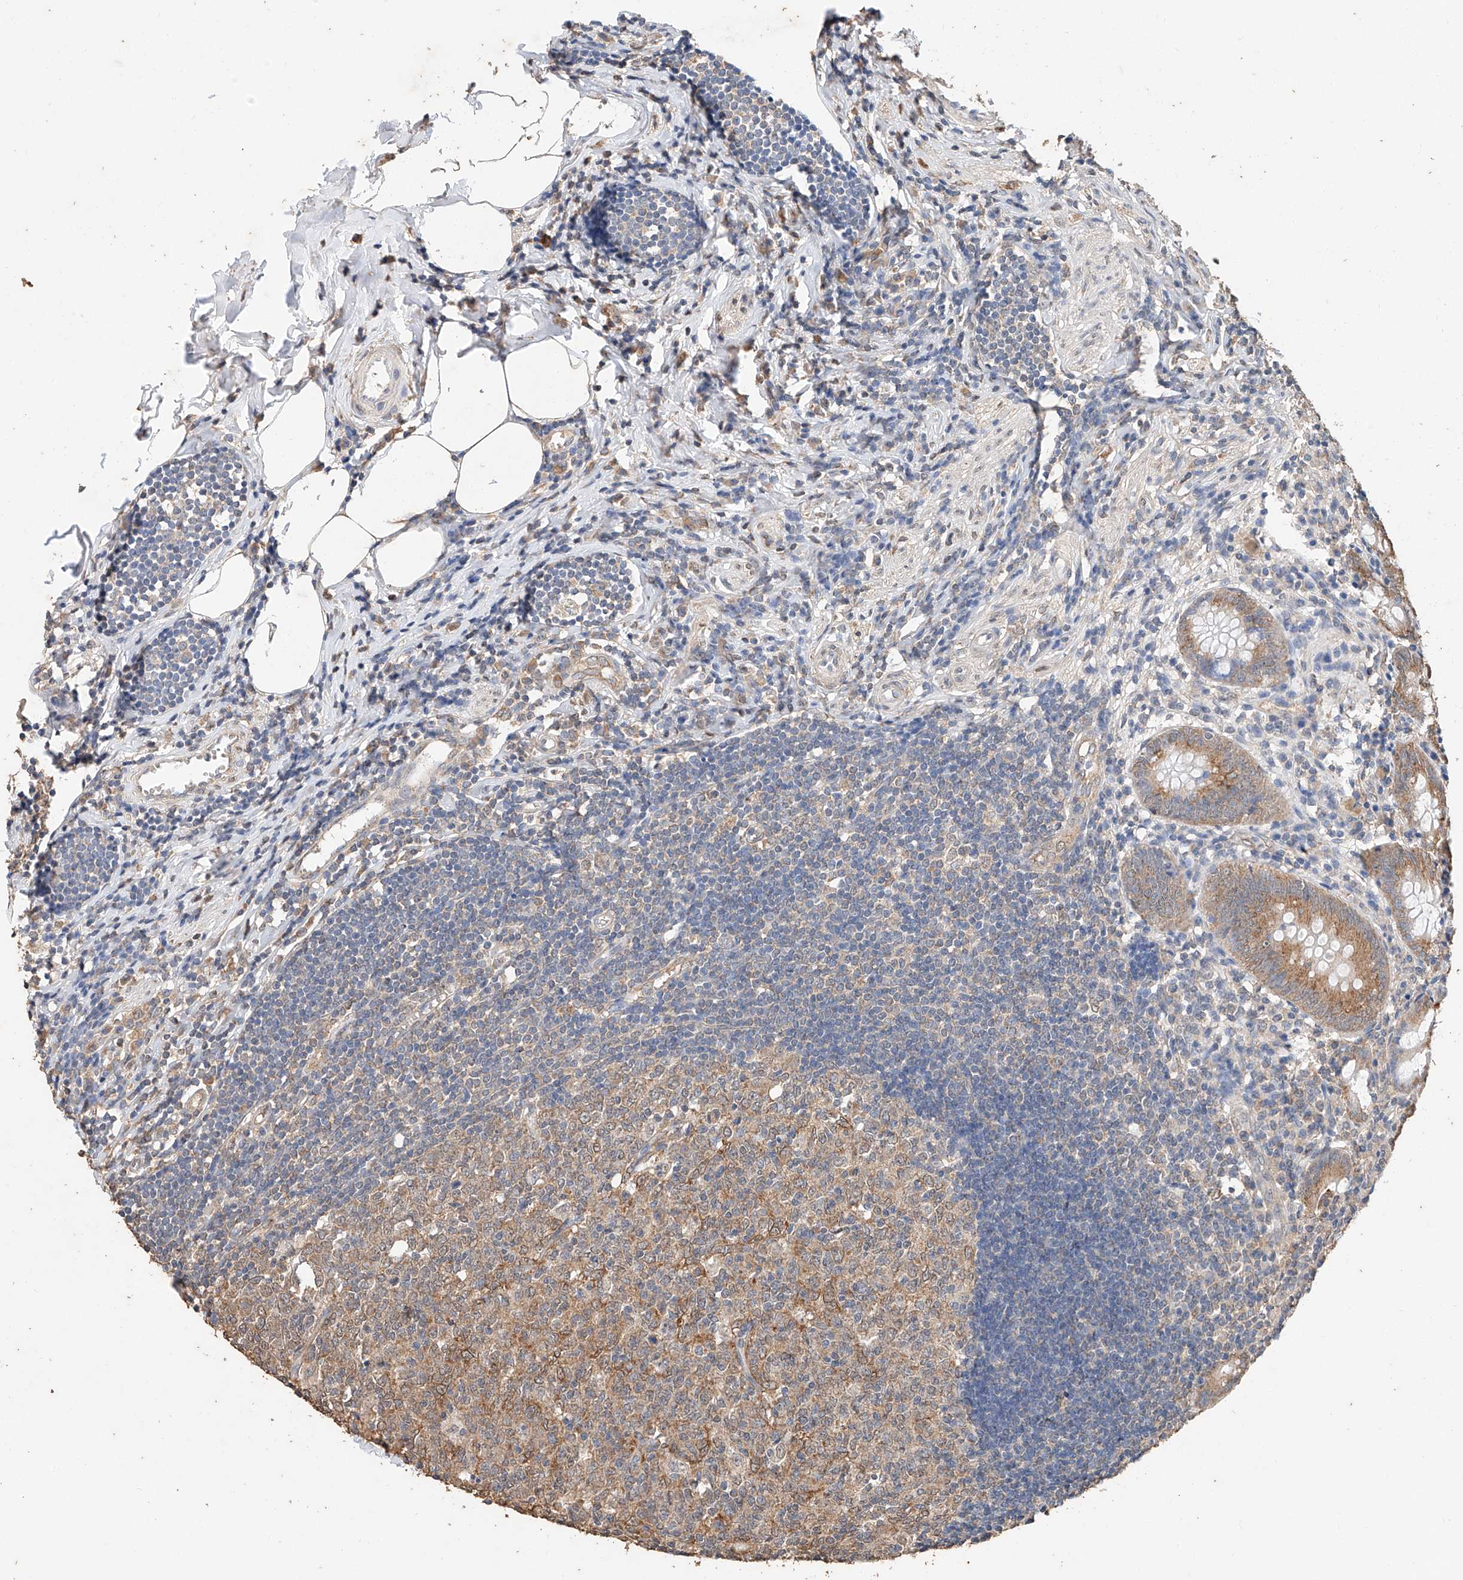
{"staining": {"intensity": "moderate", "quantity": ">75%", "location": "cytoplasmic/membranous"}, "tissue": "appendix", "cell_type": "Glandular cells", "image_type": "normal", "snomed": [{"axis": "morphology", "description": "Normal tissue, NOS"}, {"axis": "topography", "description": "Appendix"}], "caption": "Immunohistochemistry micrograph of unremarkable human appendix stained for a protein (brown), which shows medium levels of moderate cytoplasmic/membranous staining in about >75% of glandular cells.", "gene": "CERS4", "patient": {"sex": "female", "age": 54}}